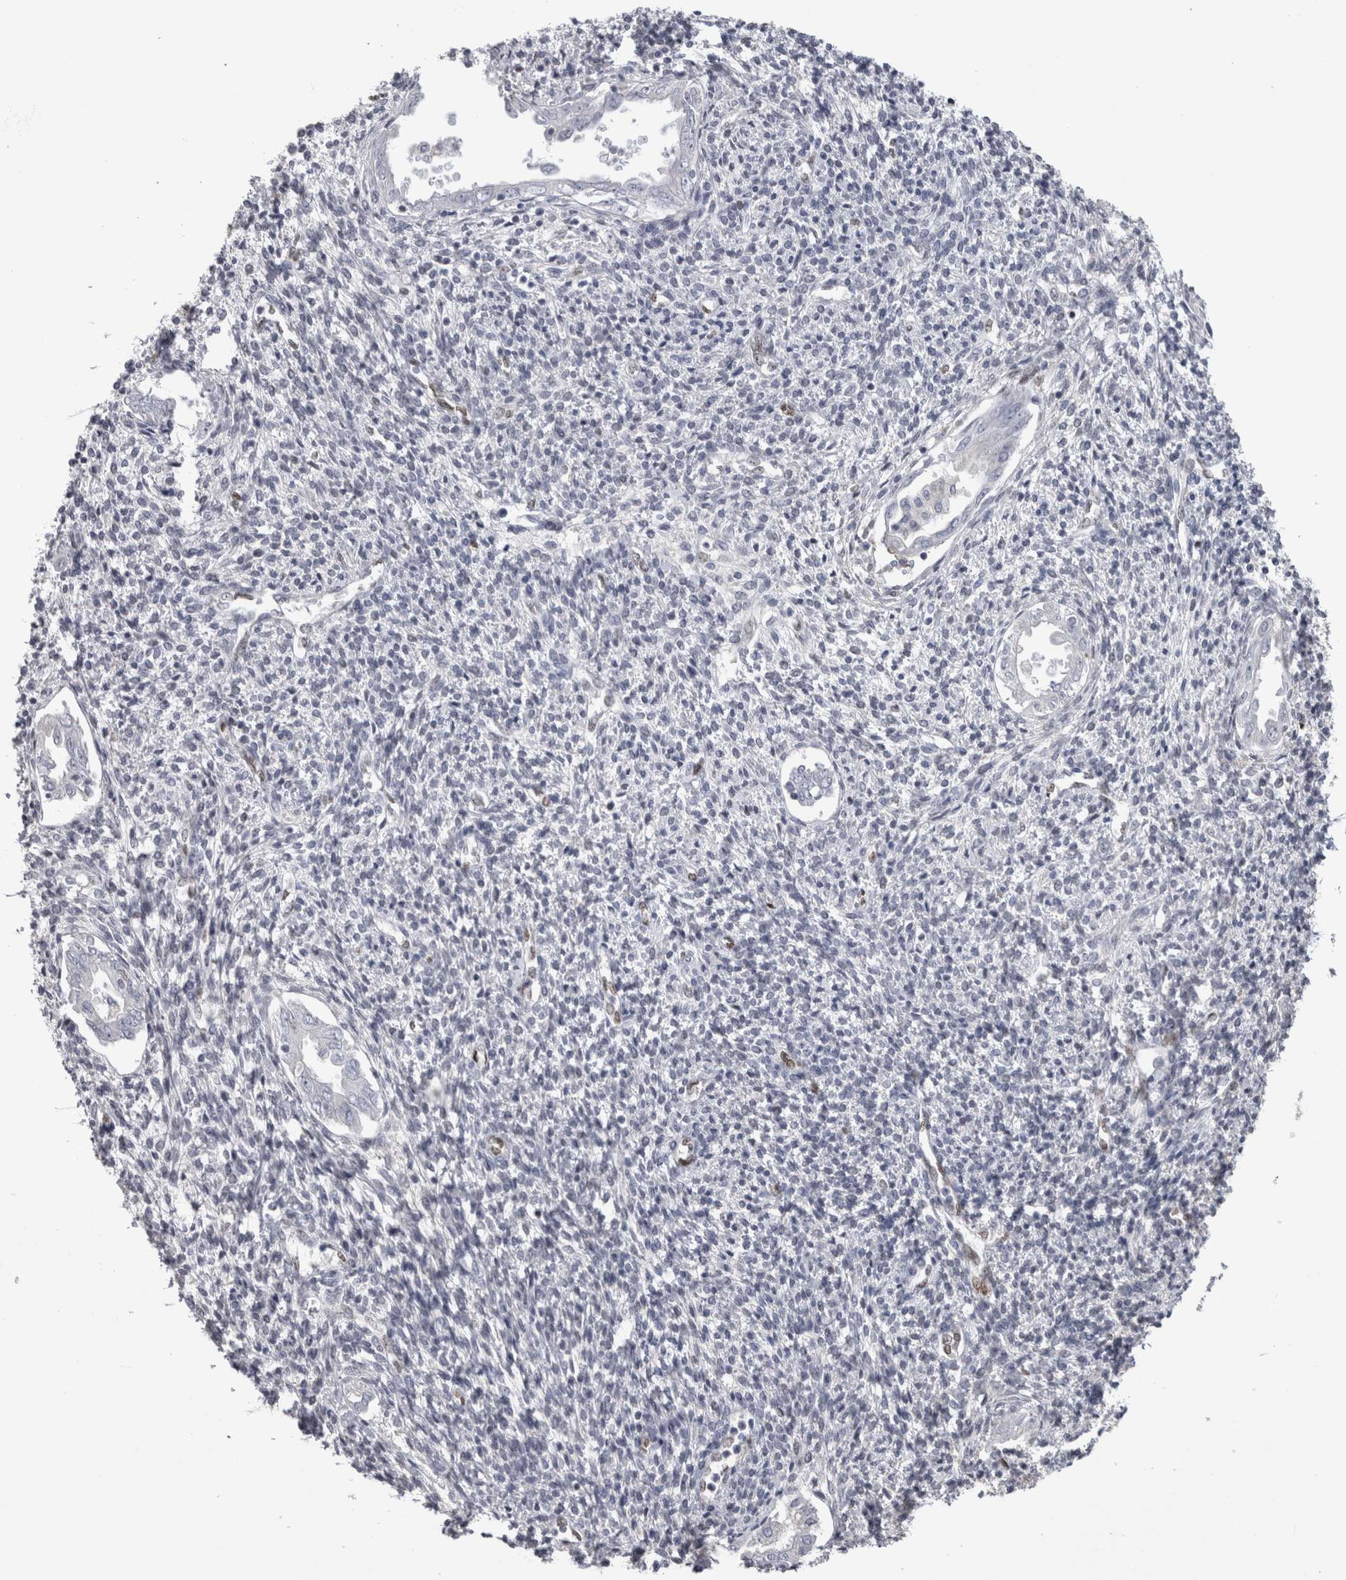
{"staining": {"intensity": "negative", "quantity": "none", "location": "none"}, "tissue": "endometrium", "cell_type": "Cells in endometrial stroma", "image_type": "normal", "snomed": [{"axis": "morphology", "description": "Normal tissue, NOS"}, {"axis": "topography", "description": "Endometrium"}], "caption": "Immunohistochemistry histopathology image of unremarkable endometrium: endometrium stained with DAB (3,3'-diaminobenzidine) exhibits no significant protein expression in cells in endometrial stroma.", "gene": "IL33", "patient": {"sex": "female", "age": 66}}